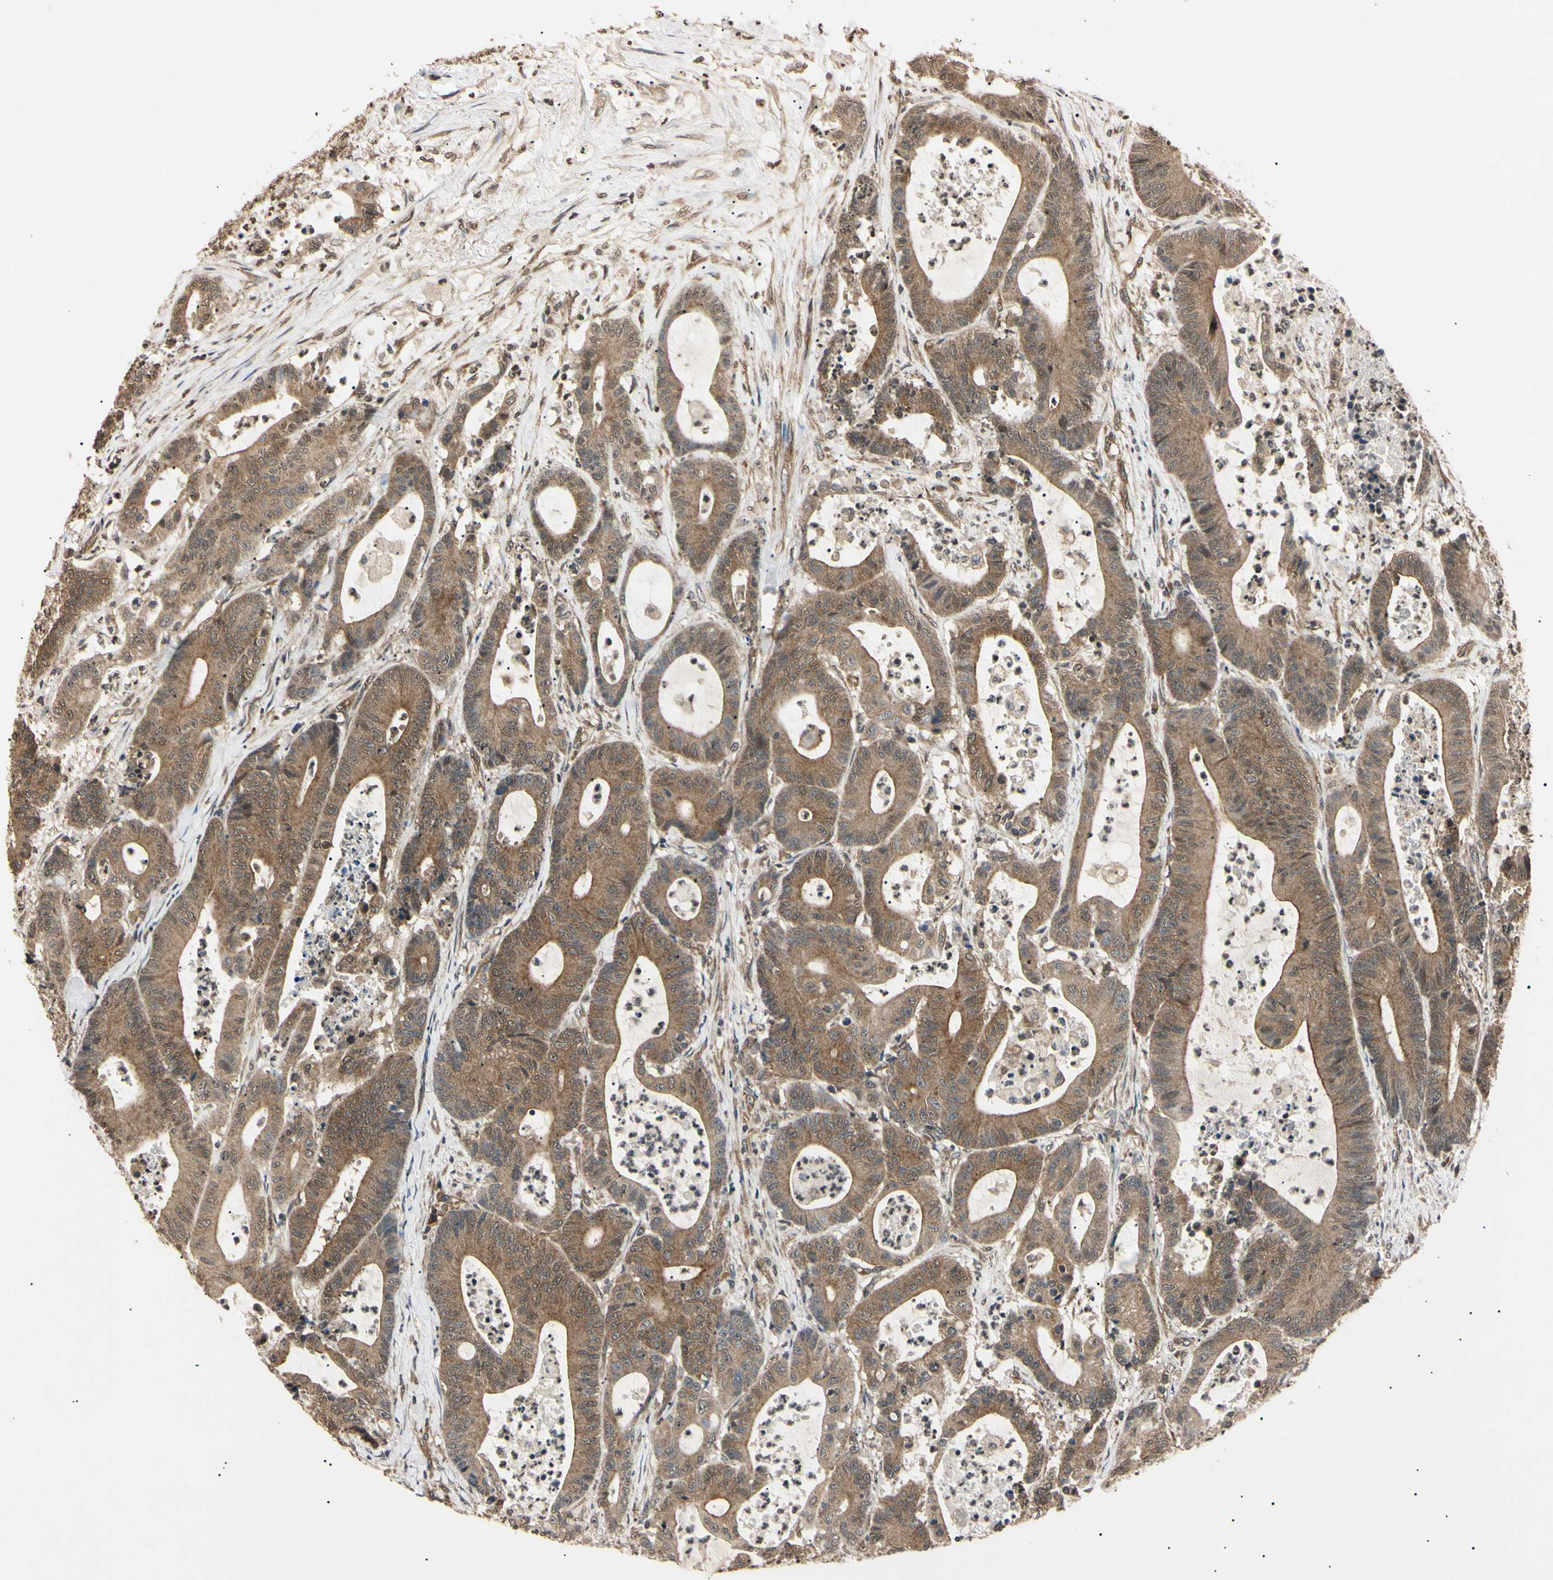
{"staining": {"intensity": "moderate", "quantity": ">75%", "location": "cytoplasmic/membranous"}, "tissue": "colorectal cancer", "cell_type": "Tumor cells", "image_type": "cancer", "snomed": [{"axis": "morphology", "description": "Adenocarcinoma, NOS"}, {"axis": "topography", "description": "Colon"}], "caption": "DAB (3,3'-diaminobenzidine) immunohistochemical staining of human colorectal adenocarcinoma reveals moderate cytoplasmic/membranous protein expression in approximately >75% of tumor cells.", "gene": "EPN1", "patient": {"sex": "female", "age": 84}}